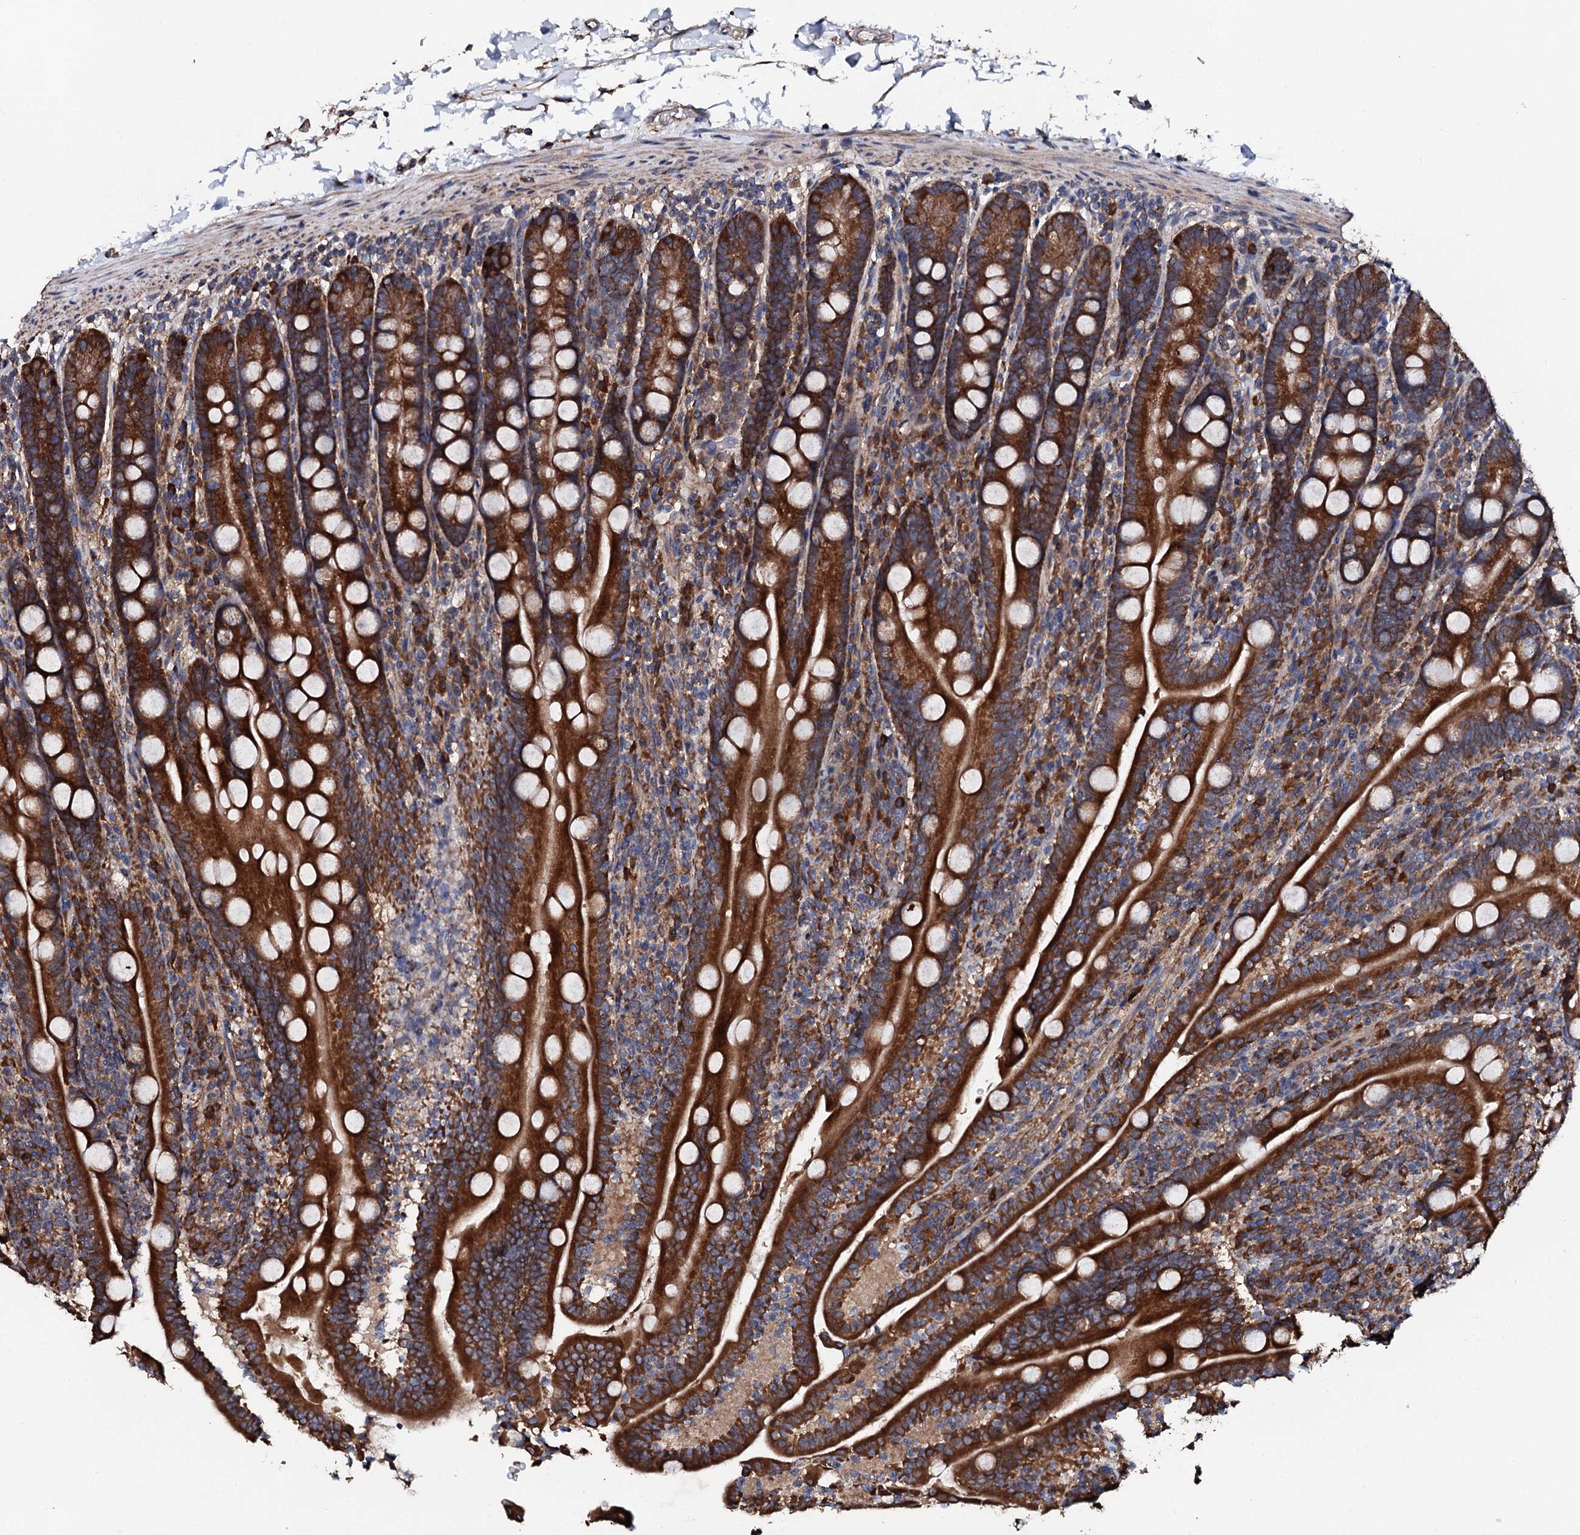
{"staining": {"intensity": "strong", "quantity": ">75%", "location": "cytoplasmic/membranous"}, "tissue": "duodenum", "cell_type": "Glandular cells", "image_type": "normal", "snomed": [{"axis": "morphology", "description": "Normal tissue, NOS"}, {"axis": "topography", "description": "Duodenum"}], "caption": "Immunohistochemistry staining of benign duodenum, which exhibits high levels of strong cytoplasmic/membranous positivity in approximately >75% of glandular cells indicating strong cytoplasmic/membranous protein staining. The staining was performed using DAB (3,3'-diaminobenzidine) (brown) for protein detection and nuclei were counterstained in hematoxylin (blue).", "gene": "CKAP5", "patient": {"sex": "male", "age": 35}}